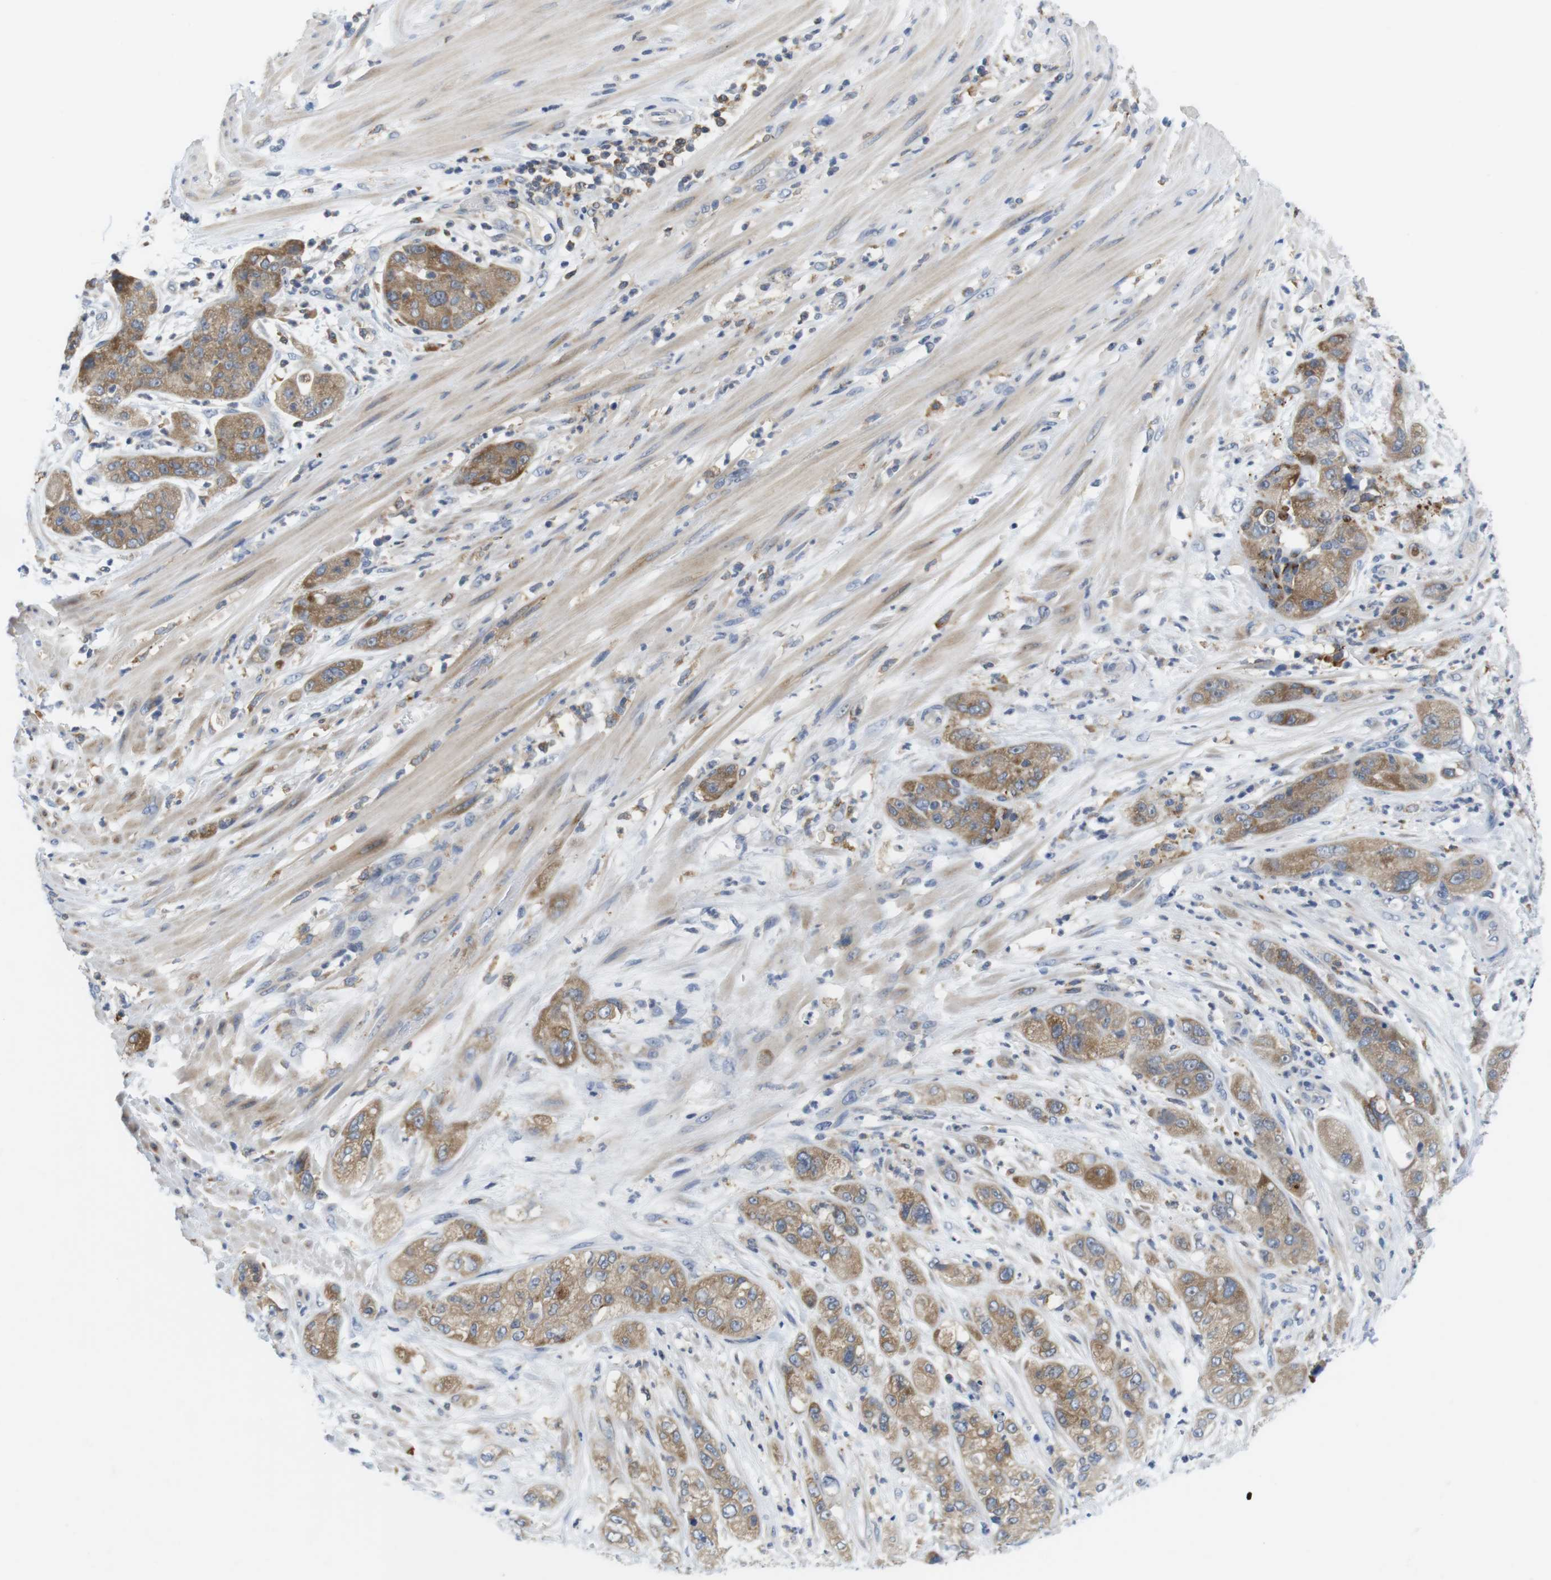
{"staining": {"intensity": "moderate", "quantity": ">75%", "location": "cytoplasmic/membranous"}, "tissue": "pancreatic cancer", "cell_type": "Tumor cells", "image_type": "cancer", "snomed": [{"axis": "morphology", "description": "Adenocarcinoma, NOS"}, {"axis": "topography", "description": "Pancreas"}], "caption": "Protein expression analysis of pancreatic cancer displays moderate cytoplasmic/membranous staining in about >75% of tumor cells.", "gene": "CNGA2", "patient": {"sex": "female", "age": 78}}